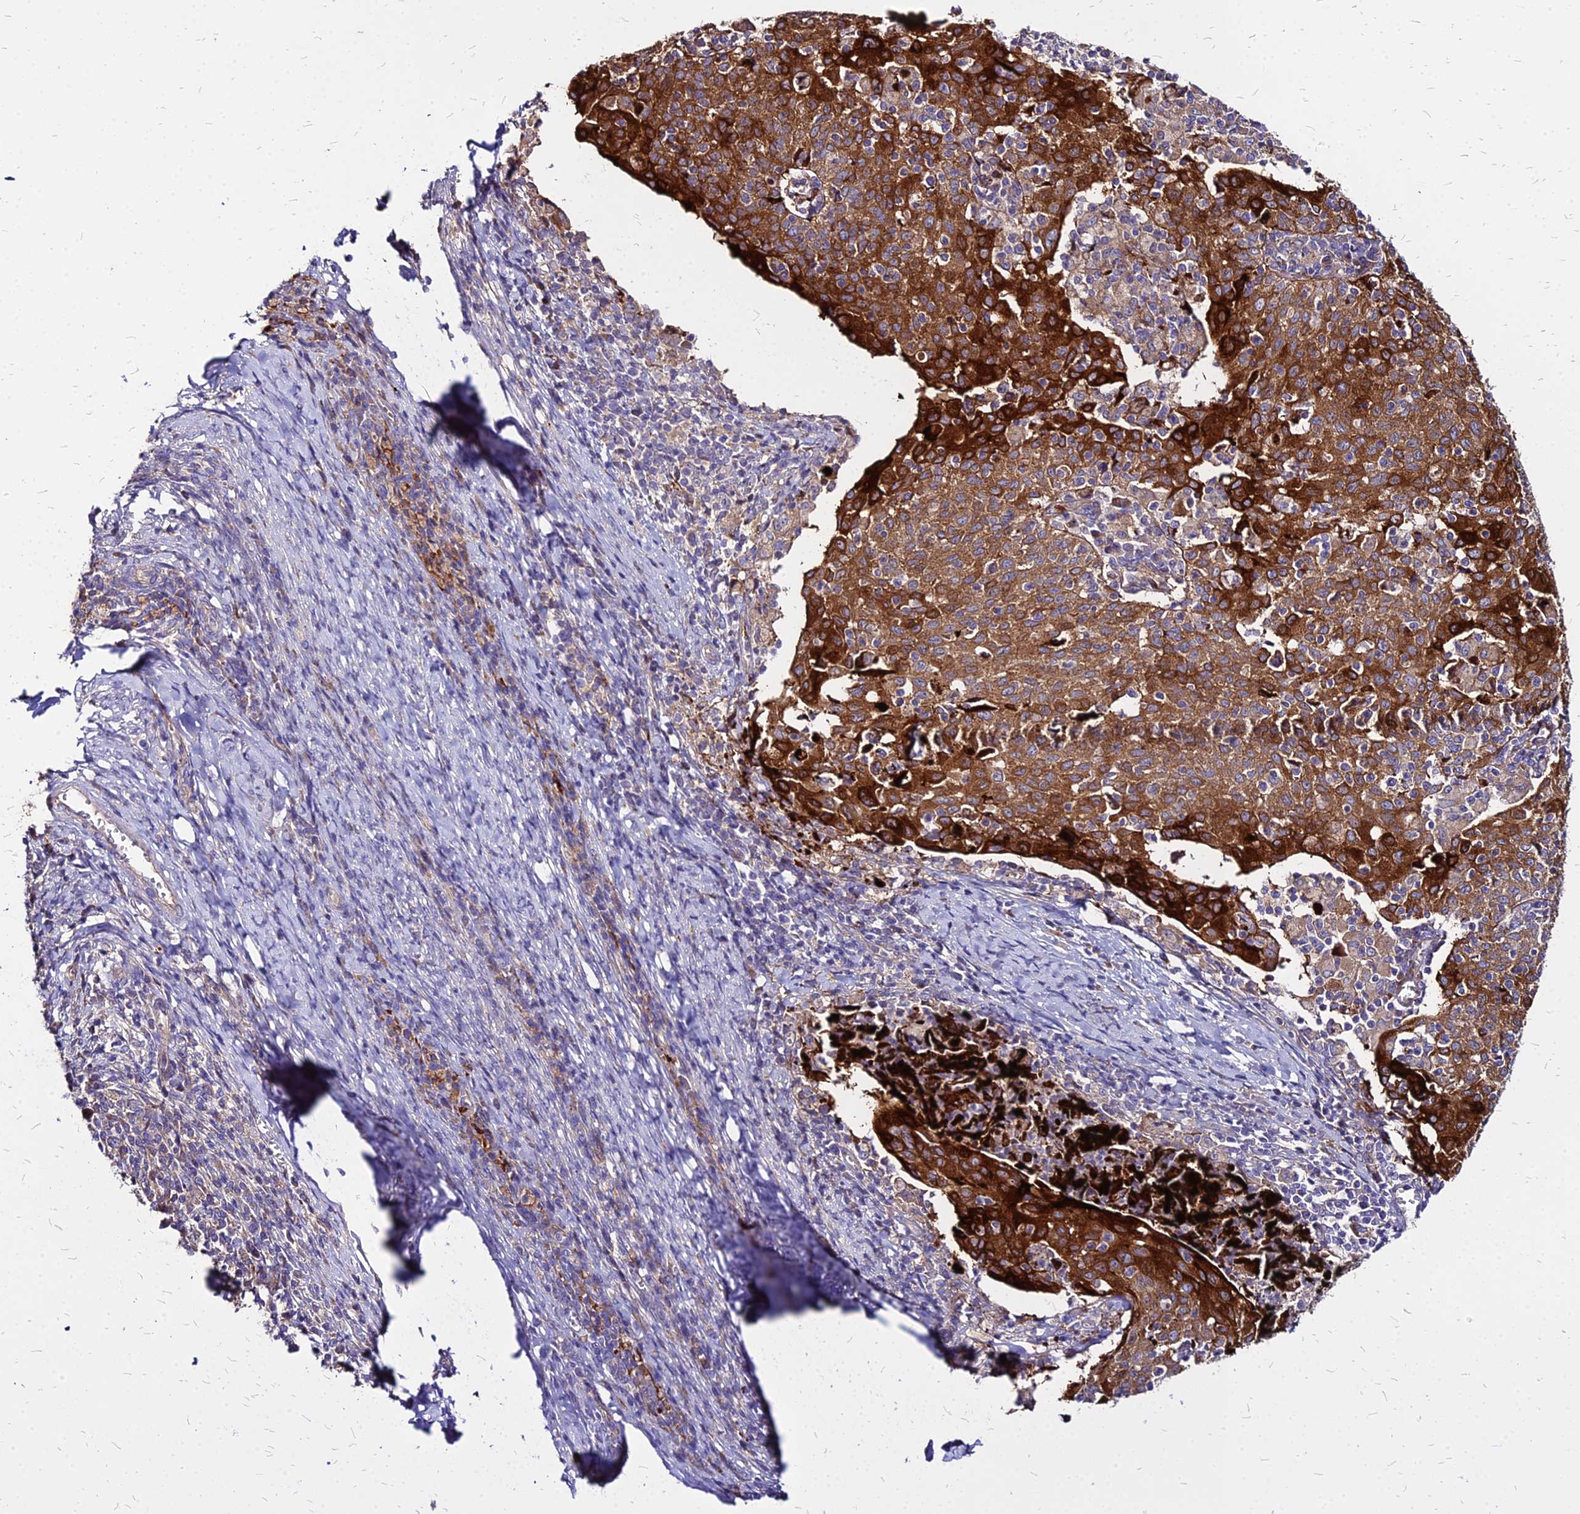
{"staining": {"intensity": "strong", "quantity": ">75%", "location": "cytoplasmic/membranous"}, "tissue": "cervical cancer", "cell_type": "Tumor cells", "image_type": "cancer", "snomed": [{"axis": "morphology", "description": "Squamous cell carcinoma, NOS"}, {"axis": "topography", "description": "Cervix"}], "caption": "This photomicrograph reveals cervical cancer stained with immunohistochemistry to label a protein in brown. The cytoplasmic/membranous of tumor cells show strong positivity for the protein. Nuclei are counter-stained blue.", "gene": "COMMD10", "patient": {"sex": "female", "age": 52}}